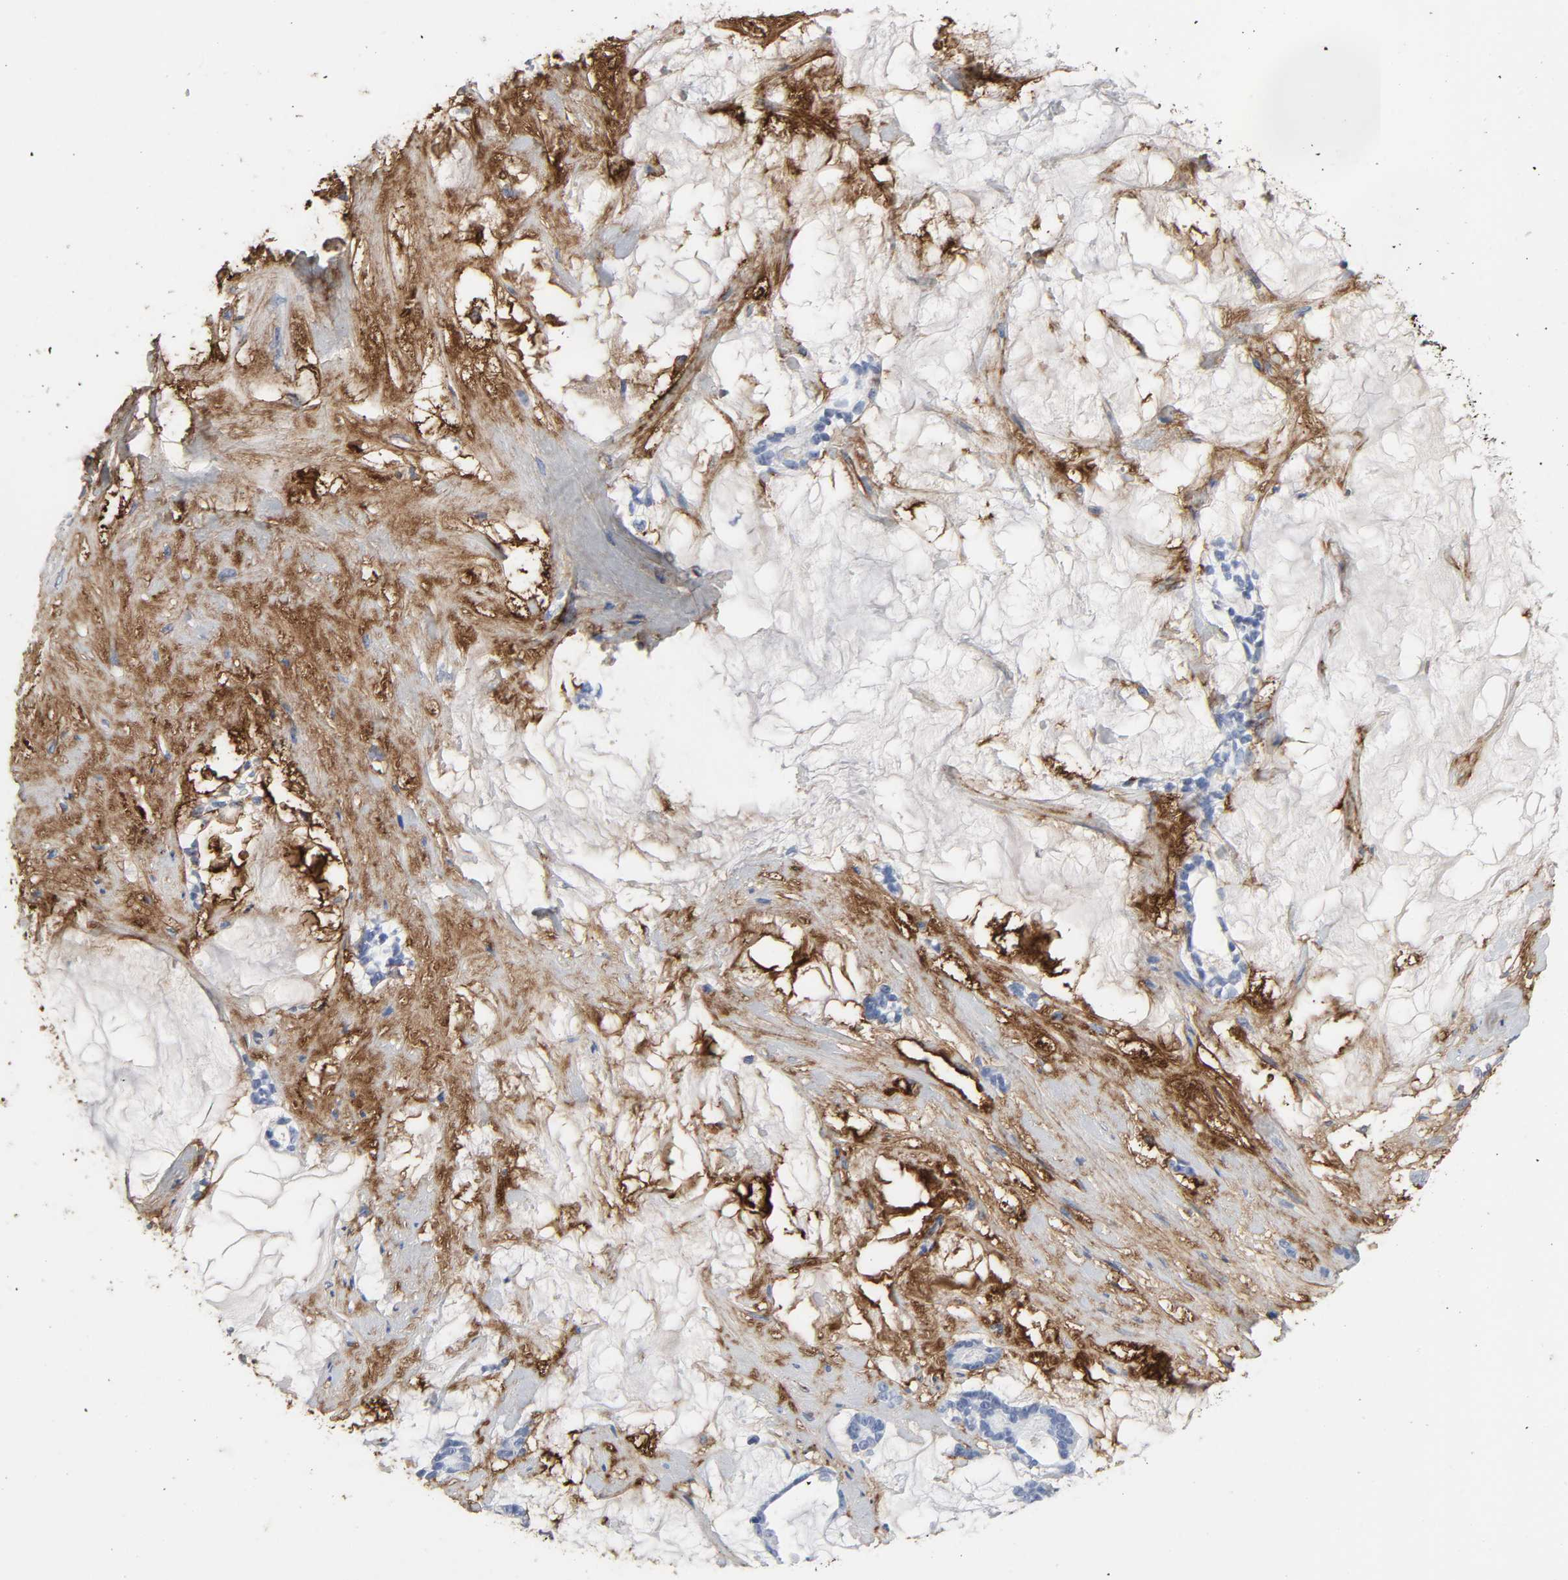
{"staining": {"intensity": "negative", "quantity": "none", "location": "none"}, "tissue": "pancreatic cancer", "cell_type": "Tumor cells", "image_type": "cancer", "snomed": [{"axis": "morphology", "description": "Adenocarcinoma, NOS"}, {"axis": "topography", "description": "Pancreas"}], "caption": "Histopathology image shows no protein expression in tumor cells of pancreatic cancer tissue.", "gene": "FBLN1", "patient": {"sex": "female", "age": 73}}